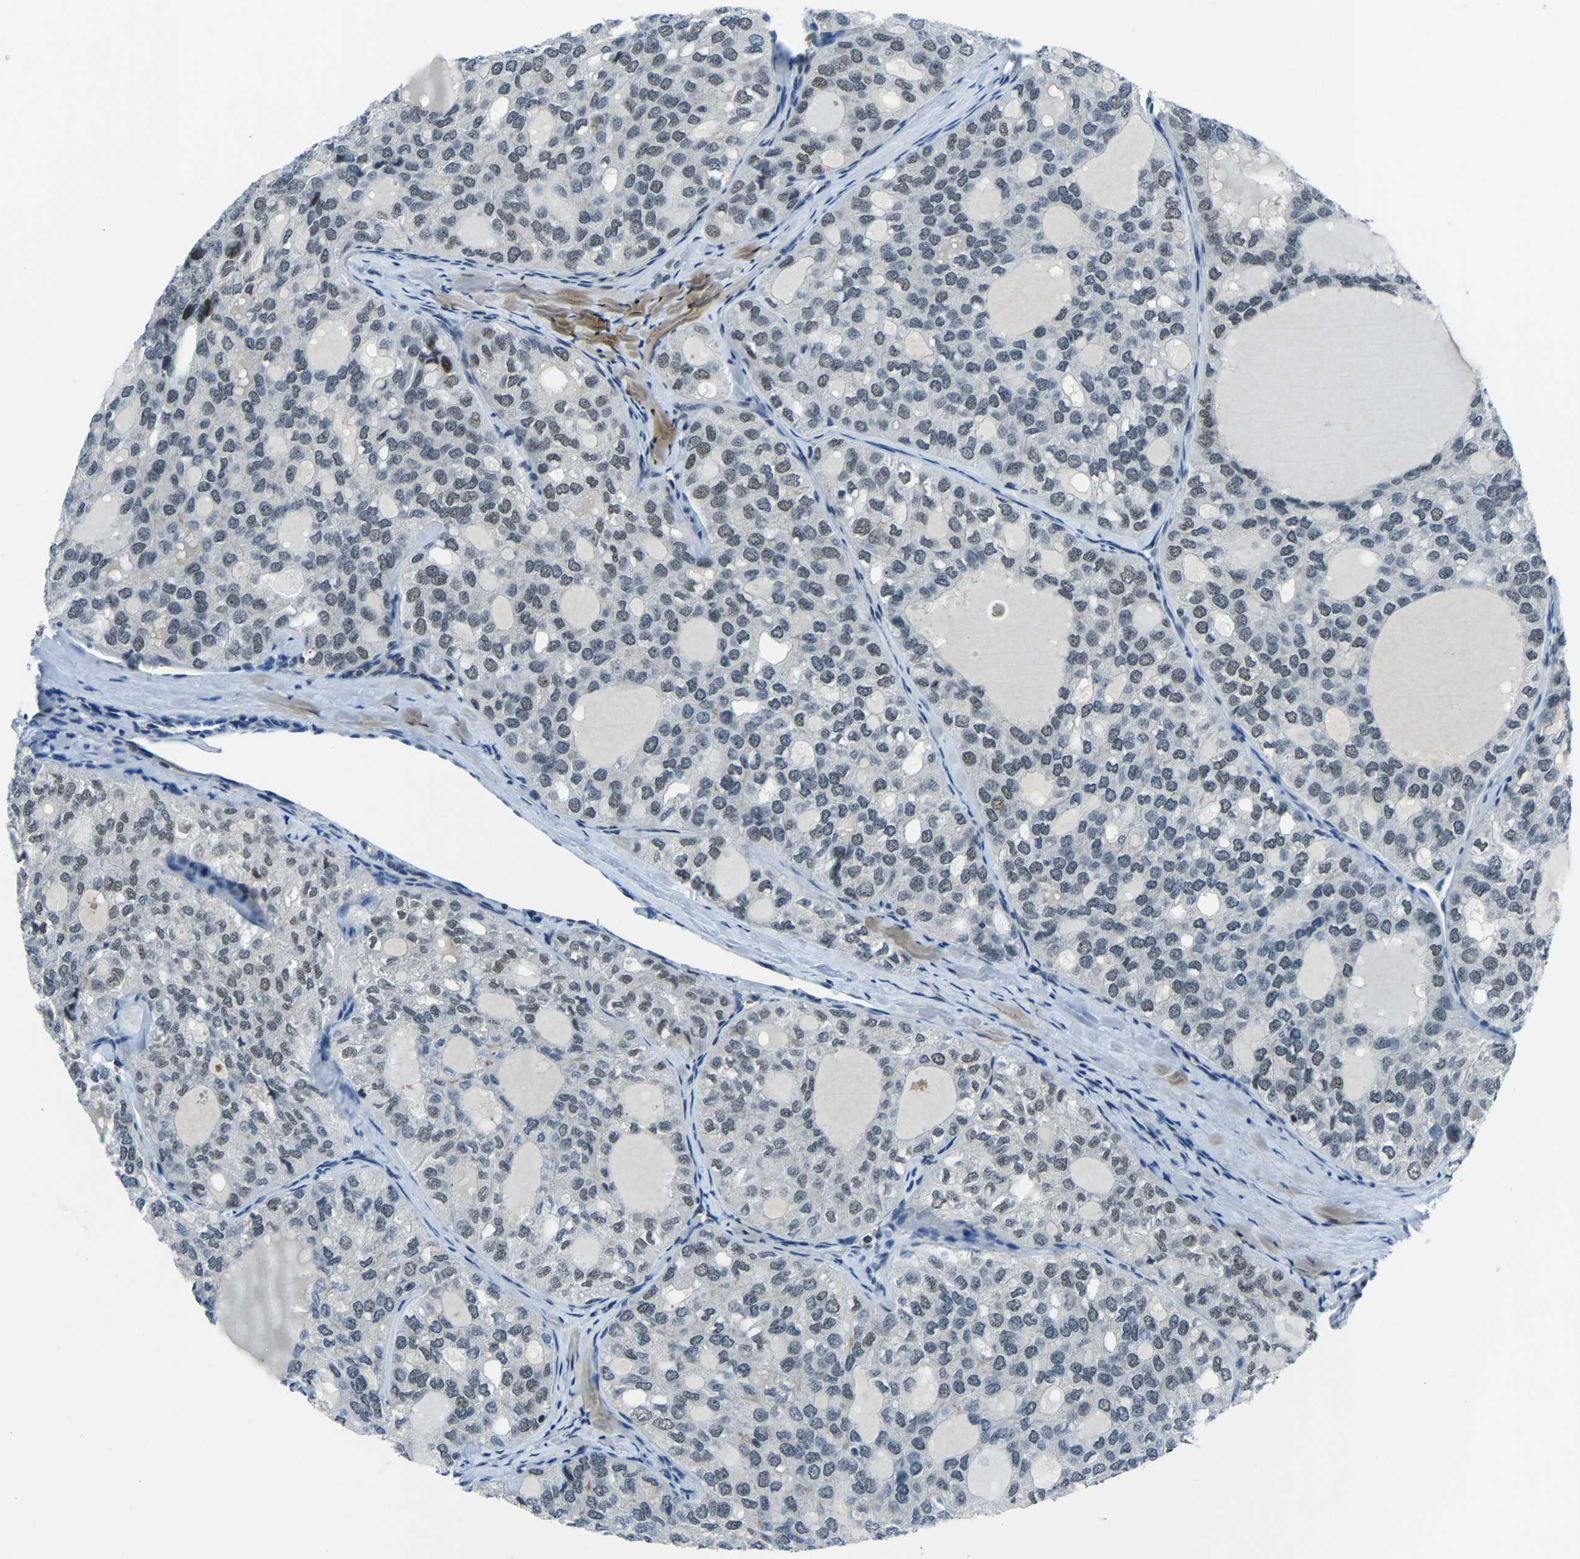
{"staining": {"intensity": "weak", "quantity": "25%-75%", "location": "nuclear"}, "tissue": "thyroid cancer", "cell_type": "Tumor cells", "image_type": "cancer", "snomed": [{"axis": "morphology", "description": "Follicular adenoma carcinoma, NOS"}, {"axis": "topography", "description": "Thyroid gland"}], "caption": "Thyroid cancer (follicular adenoma carcinoma) was stained to show a protein in brown. There is low levels of weak nuclear staining in about 25%-75% of tumor cells.", "gene": "PRCC", "patient": {"sex": "male", "age": 75}}